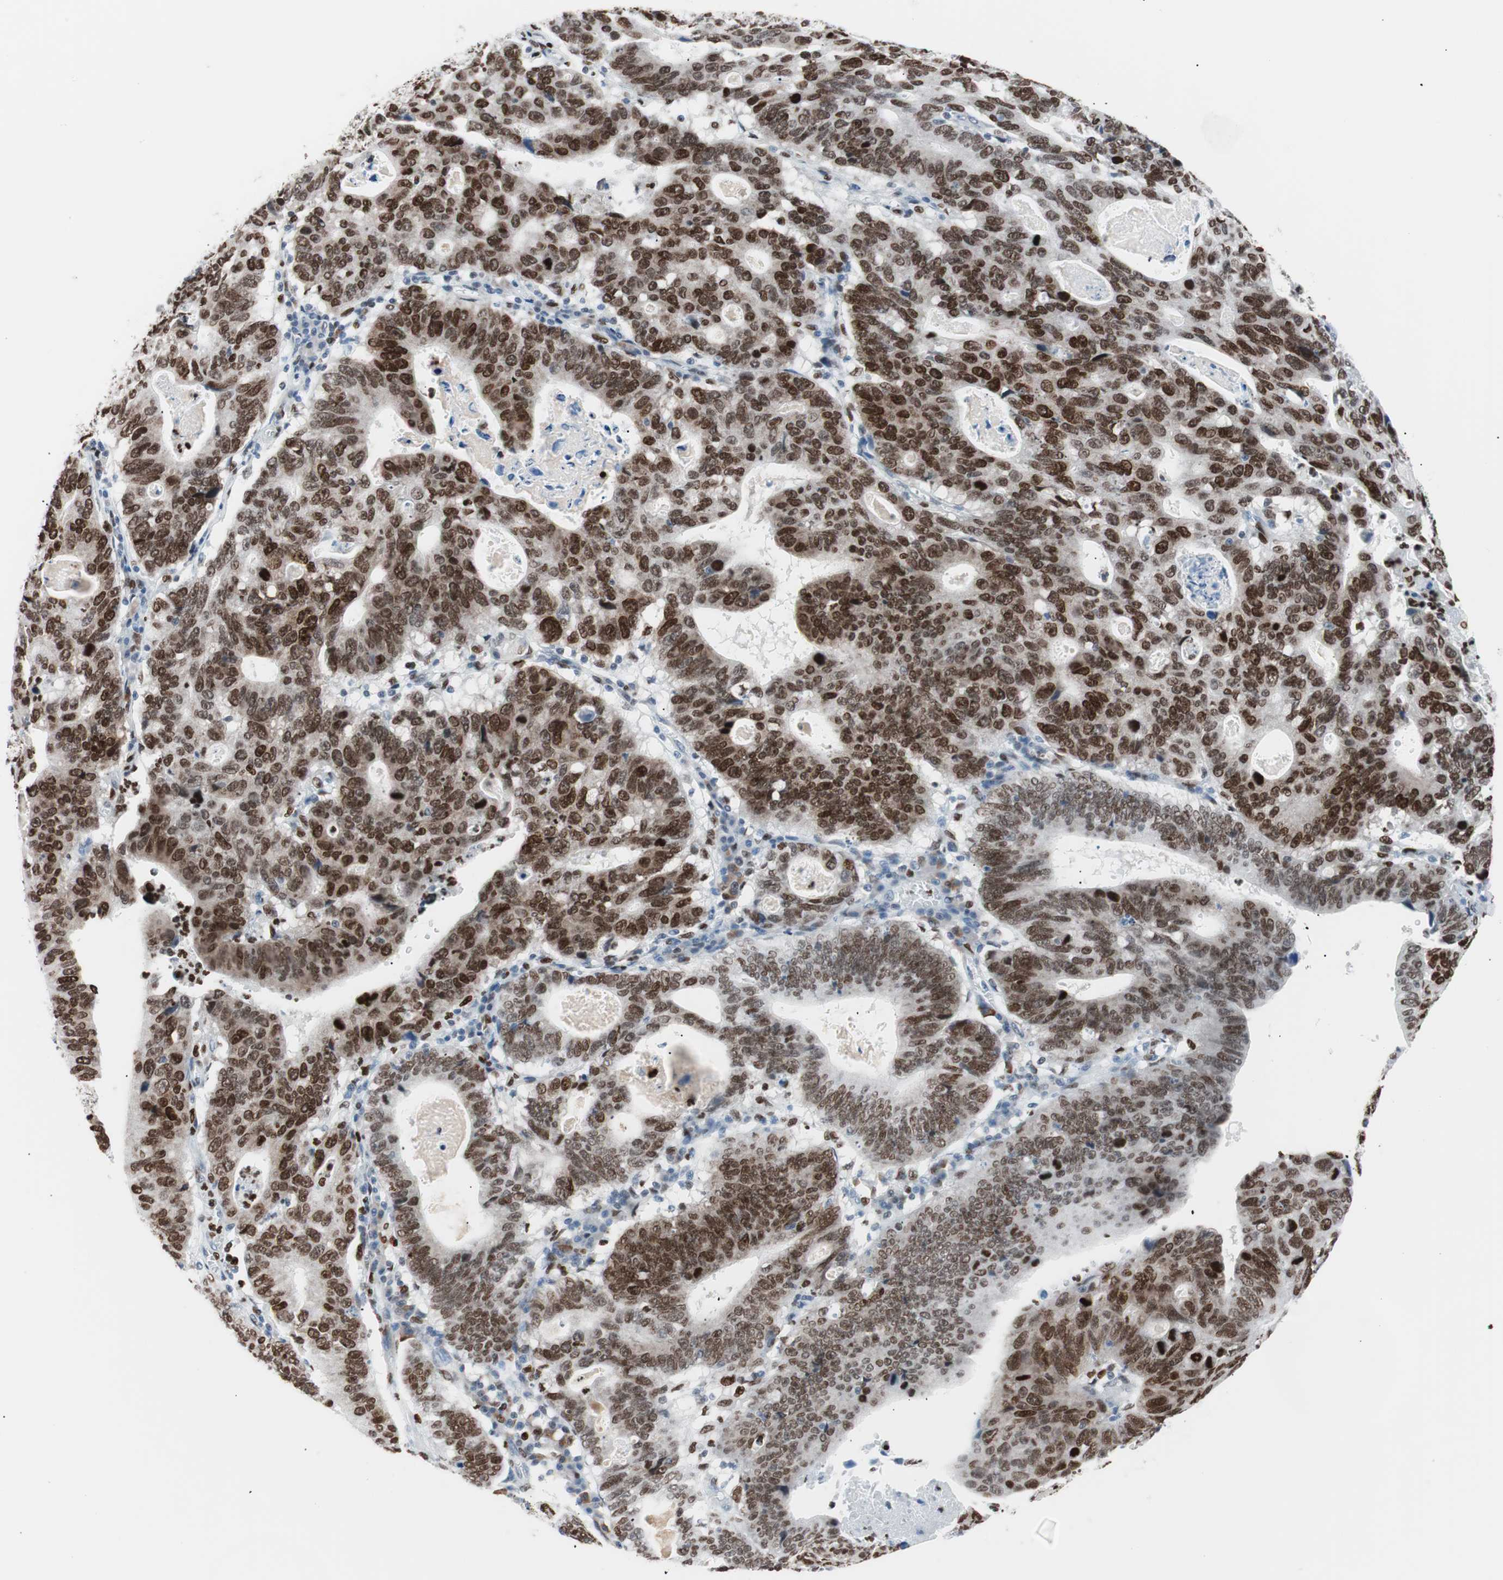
{"staining": {"intensity": "moderate", "quantity": ">75%", "location": "nuclear"}, "tissue": "stomach cancer", "cell_type": "Tumor cells", "image_type": "cancer", "snomed": [{"axis": "morphology", "description": "Adenocarcinoma, NOS"}, {"axis": "topography", "description": "Stomach"}], "caption": "DAB (3,3'-diaminobenzidine) immunohistochemical staining of human adenocarcinoma (stomach) exhibits moderate nuclear protein positivity in about >75% of tumor cells.", "gene": "CEBPB", "patient": {"sex": "male", "age": 59}}